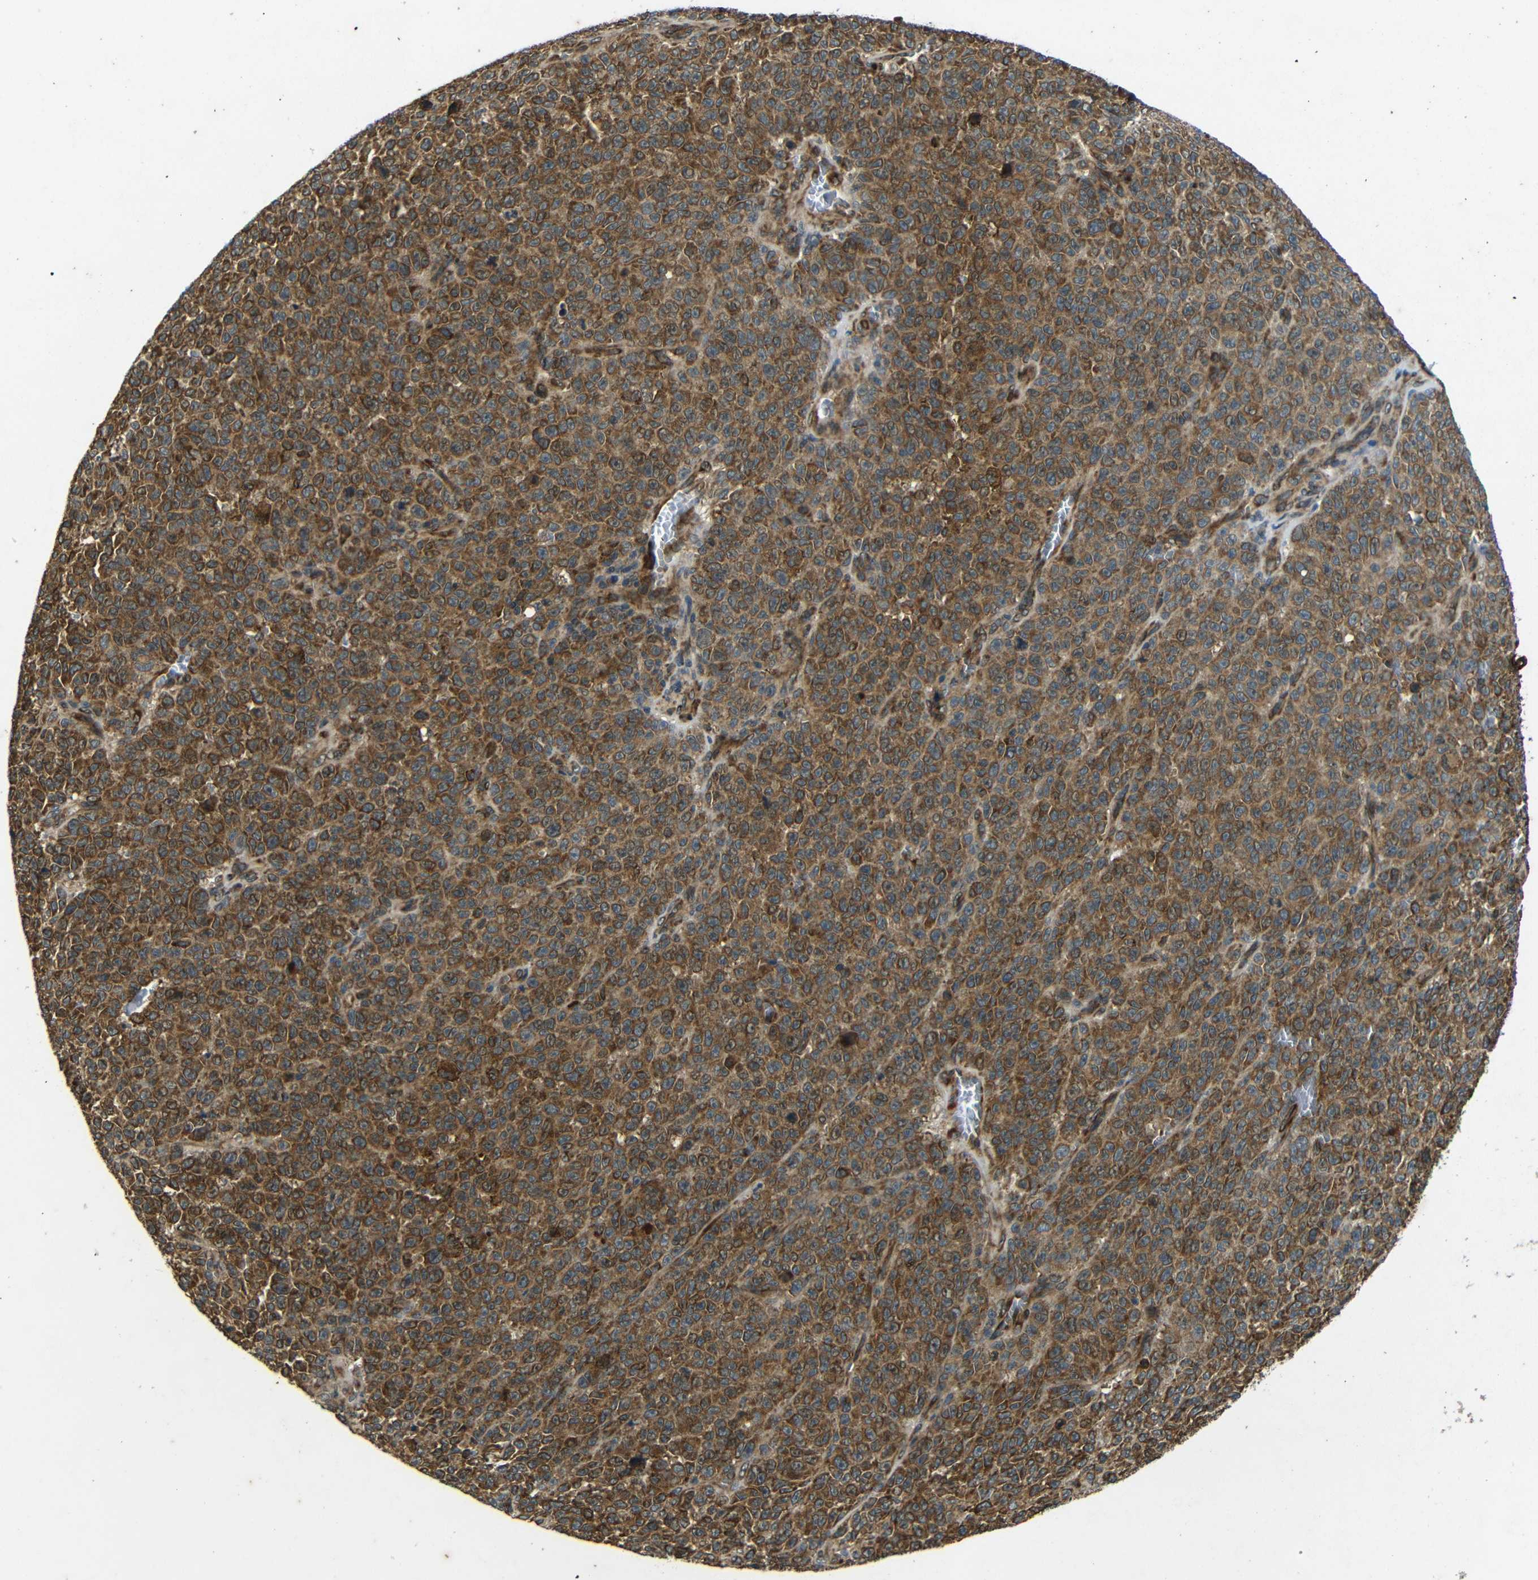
{"staining": {"intensity": "strong", "quantity": ">75%", "location": "cytoplasmic/membranous"}, "tissue": "melanoma", "cell_type": "Tumor cells", "image_type": "cancer", "snomed": [{"axis": "morphology", "description": "Malignant melanoma, NOS"}, {"axis": "topography", "description": "Skin"}], "caption": "Tumor cells demonstrate high levels of strong cytoplasmic/membranous positivity in about >75% of cells in human melanoma.", "gene": "TRPC1", "patient": {"sex": "female", "age": 82}}